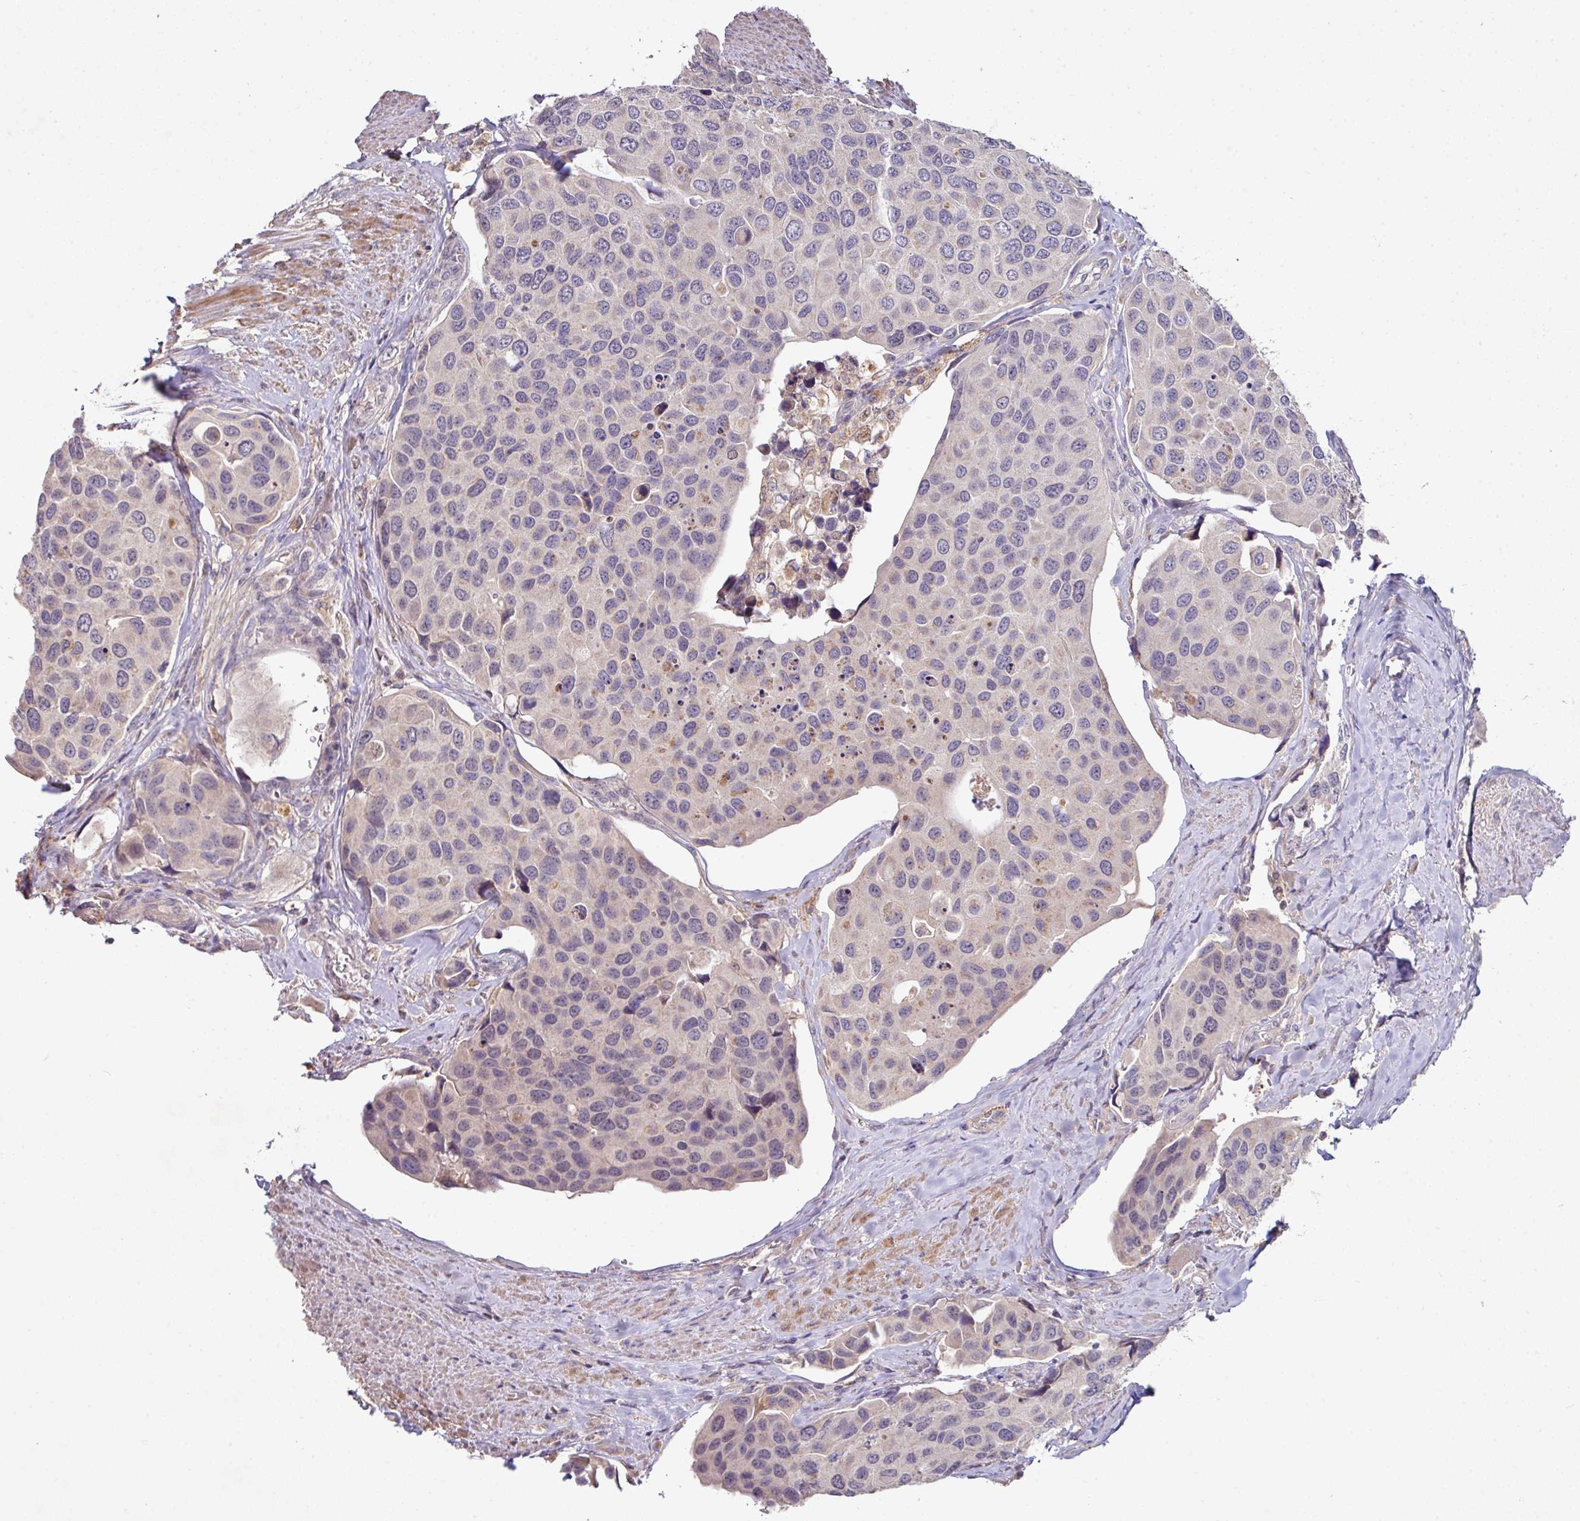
{"staining": {"intensity": "negative", "quantity": "none", "location": "none"}, "tissue": "urothelial cancer", "cell_type": "Tumor cells", "image_type": "cancer", "snomed": [{"axis": "morphology", "description": "Urothelial carcinoma, High grade"}, {"axis": "topography", "description": "Urinary bladder"}], "caption": "IHC of human urothelial carcinoma (high-grade) exhibits no expression in tumor cells.", "gene": "AEBP2", "patient": {"sex": "male", "age": 74}}